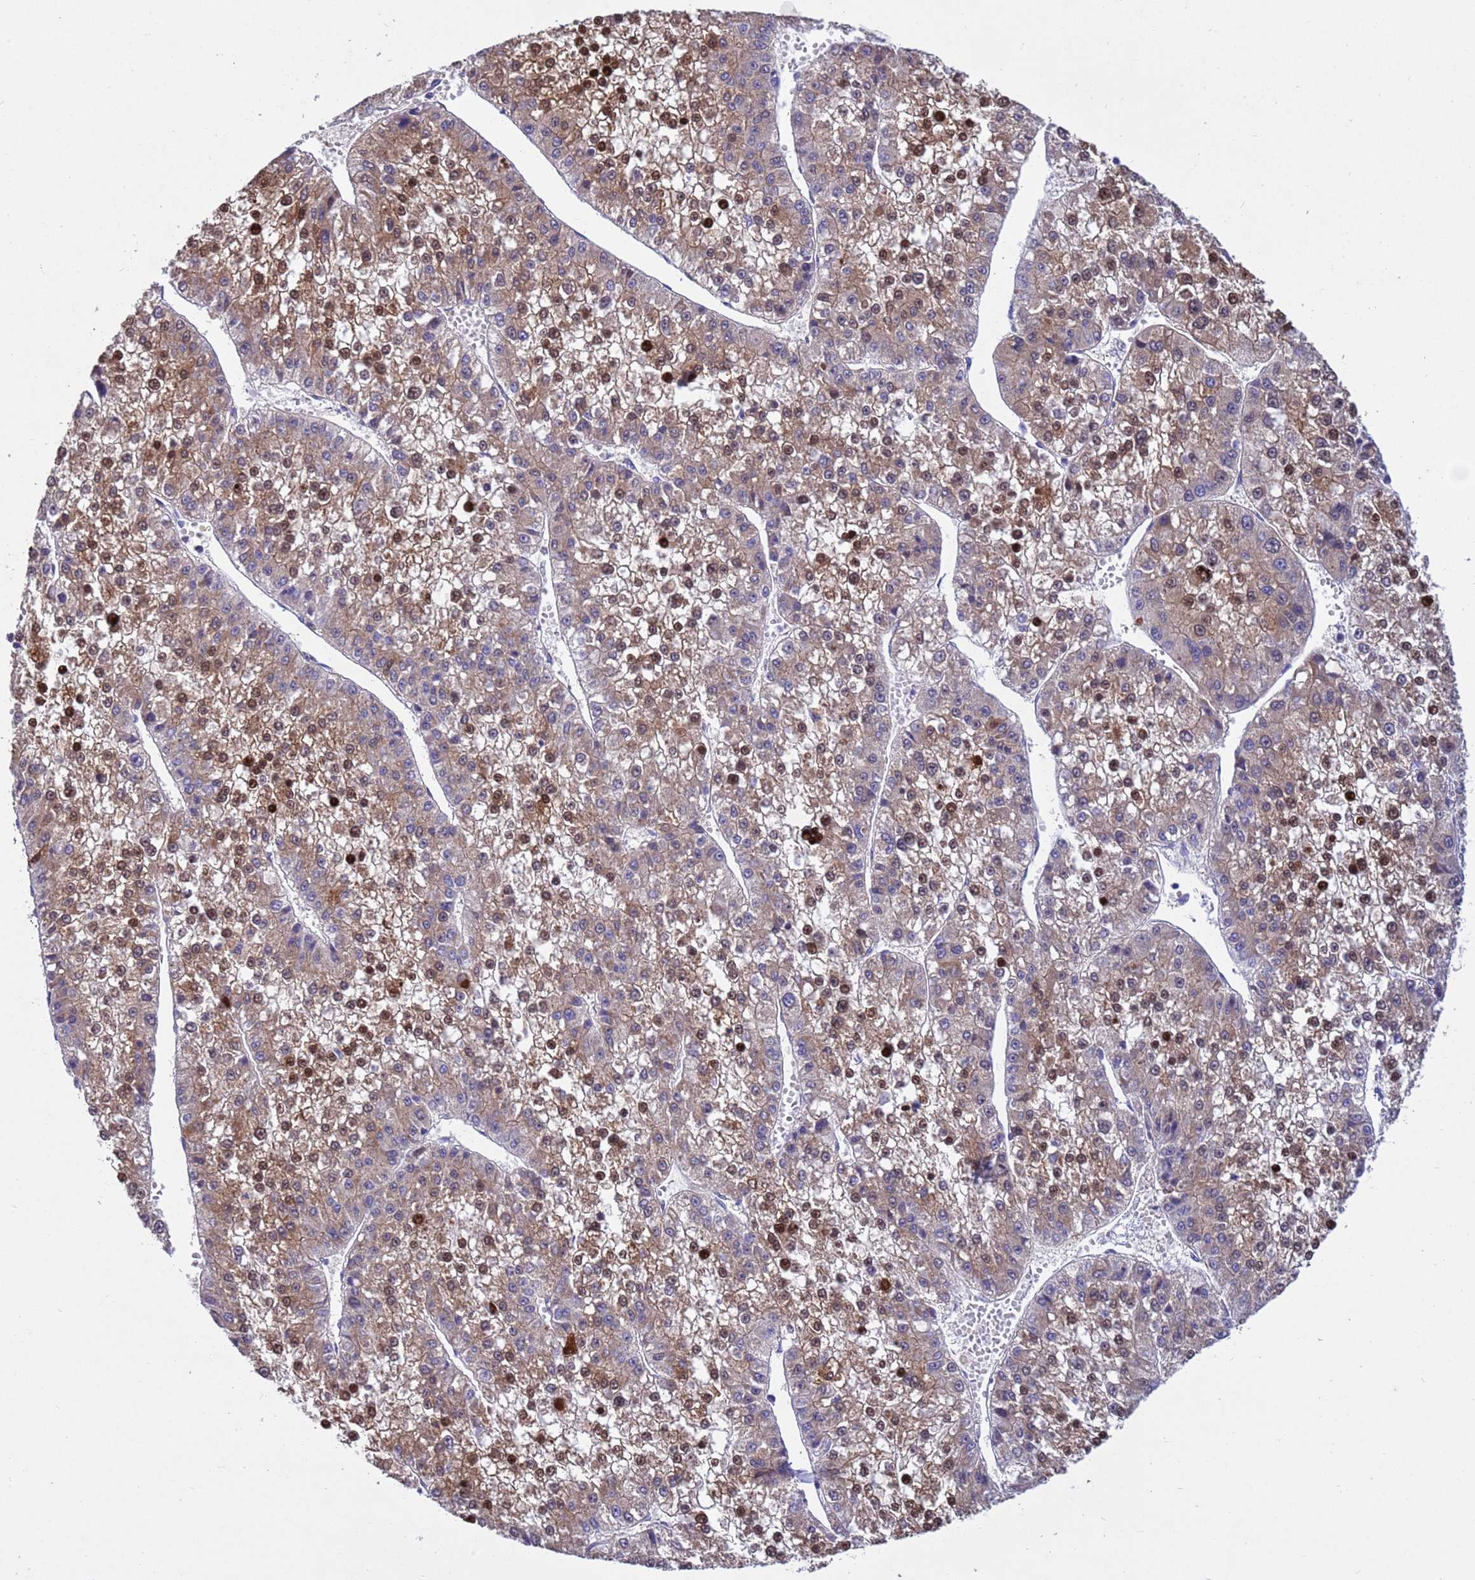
{"staining": {"intensity": "moderate", "quantity": "25%-75%", "location": "cytoplasmic/membranous,nuclear"}, "tissue": "liver cancer", "cell_type": "Tumor cells", "image_type": "cancer", "snomed": [{"axis": "morphology", "description": "Carcinoma, Hepatocellular, NOS"}, {"axis": "topography", "description": "Liver"}], "caption": "Liver cancer (hepatocellular carcinoma) tissue demonstrates moderate cytoplasmic/membranous and nuclear positivity in about 25%-75% of tumor cells, visualized by immunohistochemistry. The protein of interest is stained brown, and the nuclei are stained in blue (DAB IHC with brightfield microscopy, high magnification).", "gene": "TUBGCP3", "patient": {"sex": "female", "age": 73}}